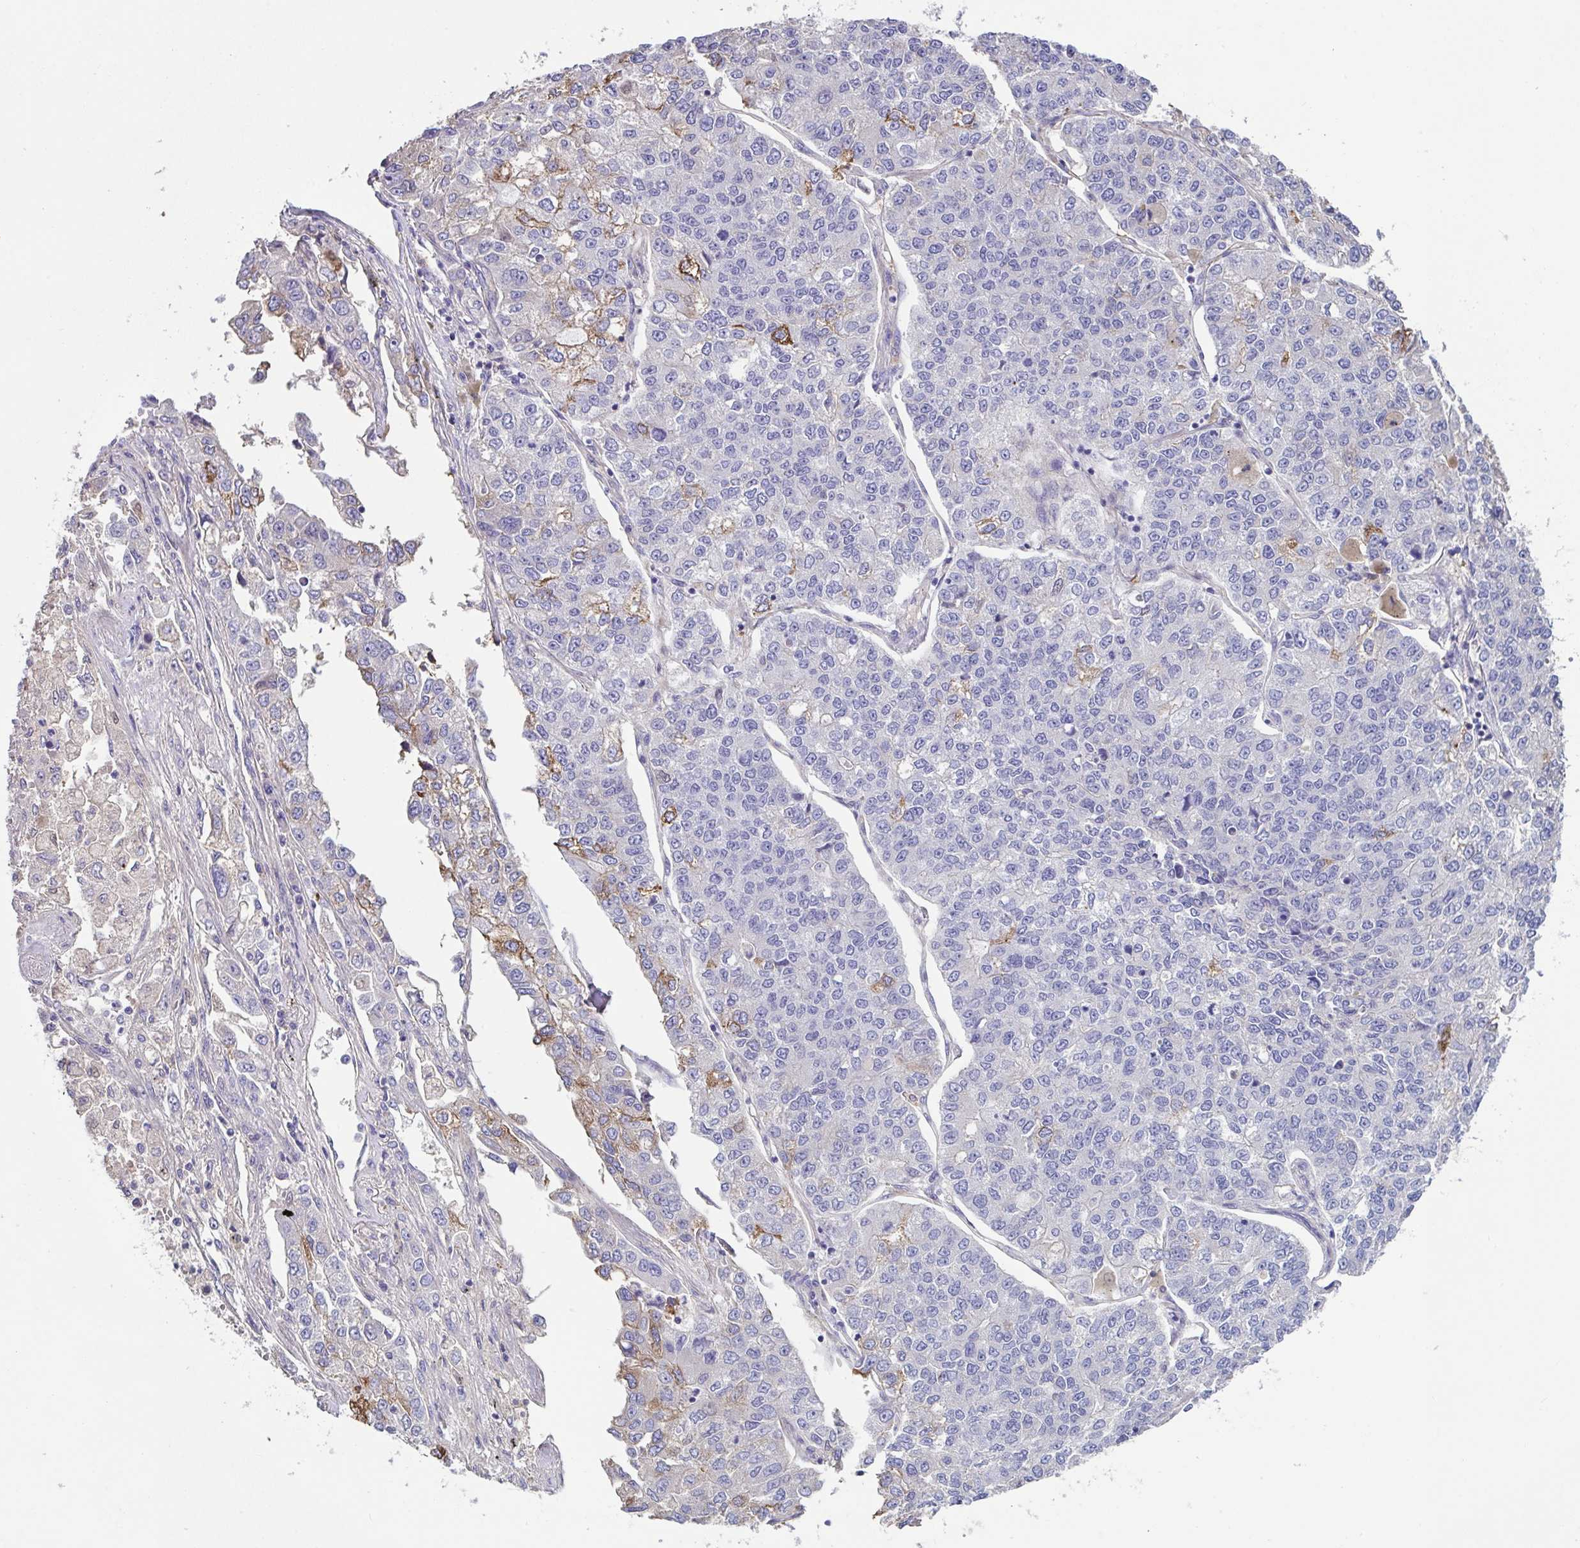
{"staining": {"intensity": "strong", "quantity": "<25%", "location": "cytoplasmic/membranous"}, "tissue": "lung cancer", "cell_type": "Tumor cells", "image_type": "cancer", "snomed": [{"axis": "morphology", "description": "Adenocarcinoma, NOS"}, {"axis": "topography", "description": "Lung"}], "caption": "Tumor cells demonstrate strong cytoplasmic/membranous expression in approximately <25% of cells in lung cancer.", "gene": "ZNF813", "patient": {"sex": "male", "age": 49}}